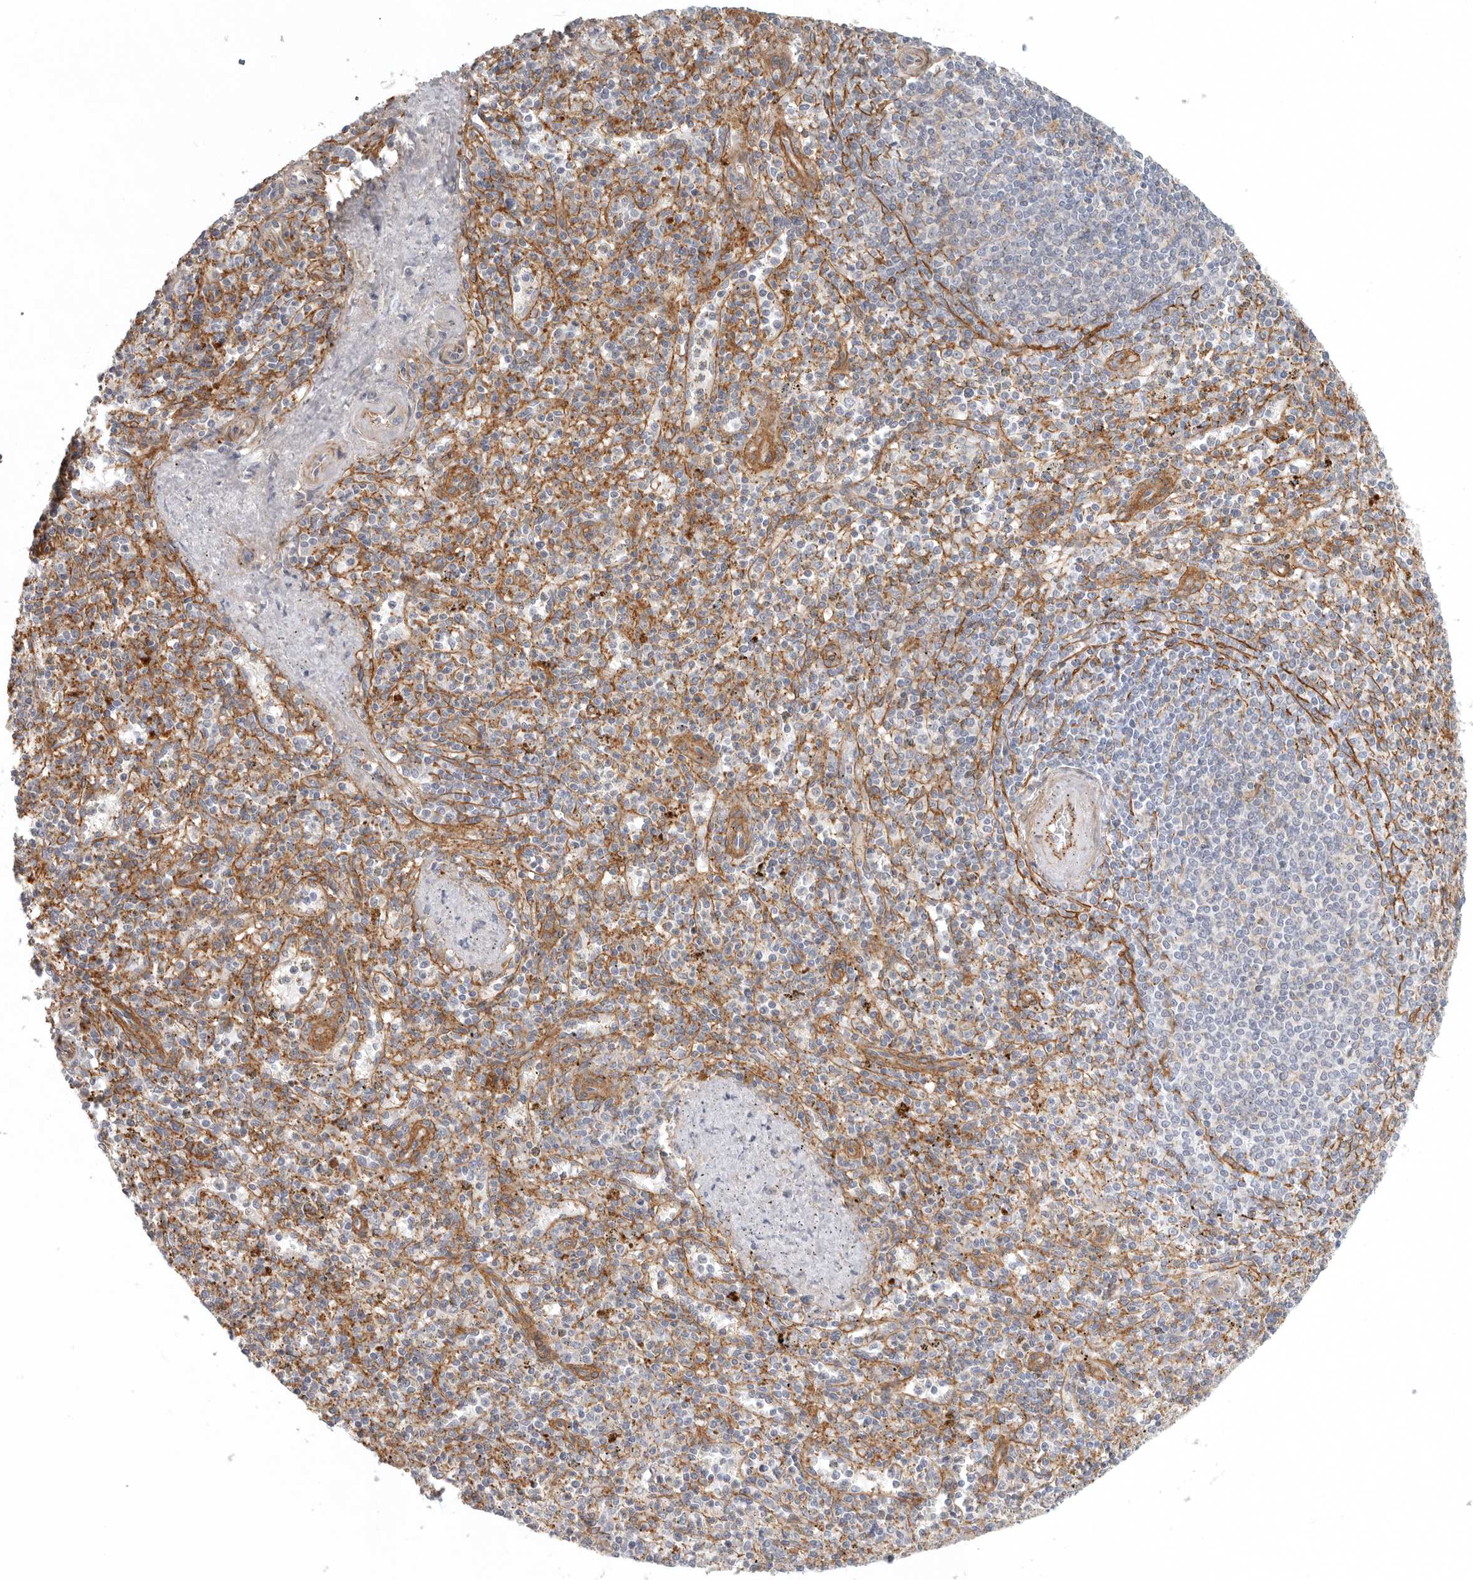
{"staining": {"intensity": "weak", "quantity": "<25%", "location": "cytoplasmic/membranous"}, "tissue": "spleen", "cell_type": "Cells in red pulp", "image_type": "normal", "snomed": [{"axis": "morphology", "description": "Normal tissue, NOS"}, {"axis": "topography", "description": "Spleen"}], "caption": "Cells in red pulp show no significant staining in benign spleen. (DAB immunohistochemistry (IHC) visualized using brightfield microscopy, high magnification).", "gene": "LONRF1", "patient": {"sex": "male", "age": 72}}